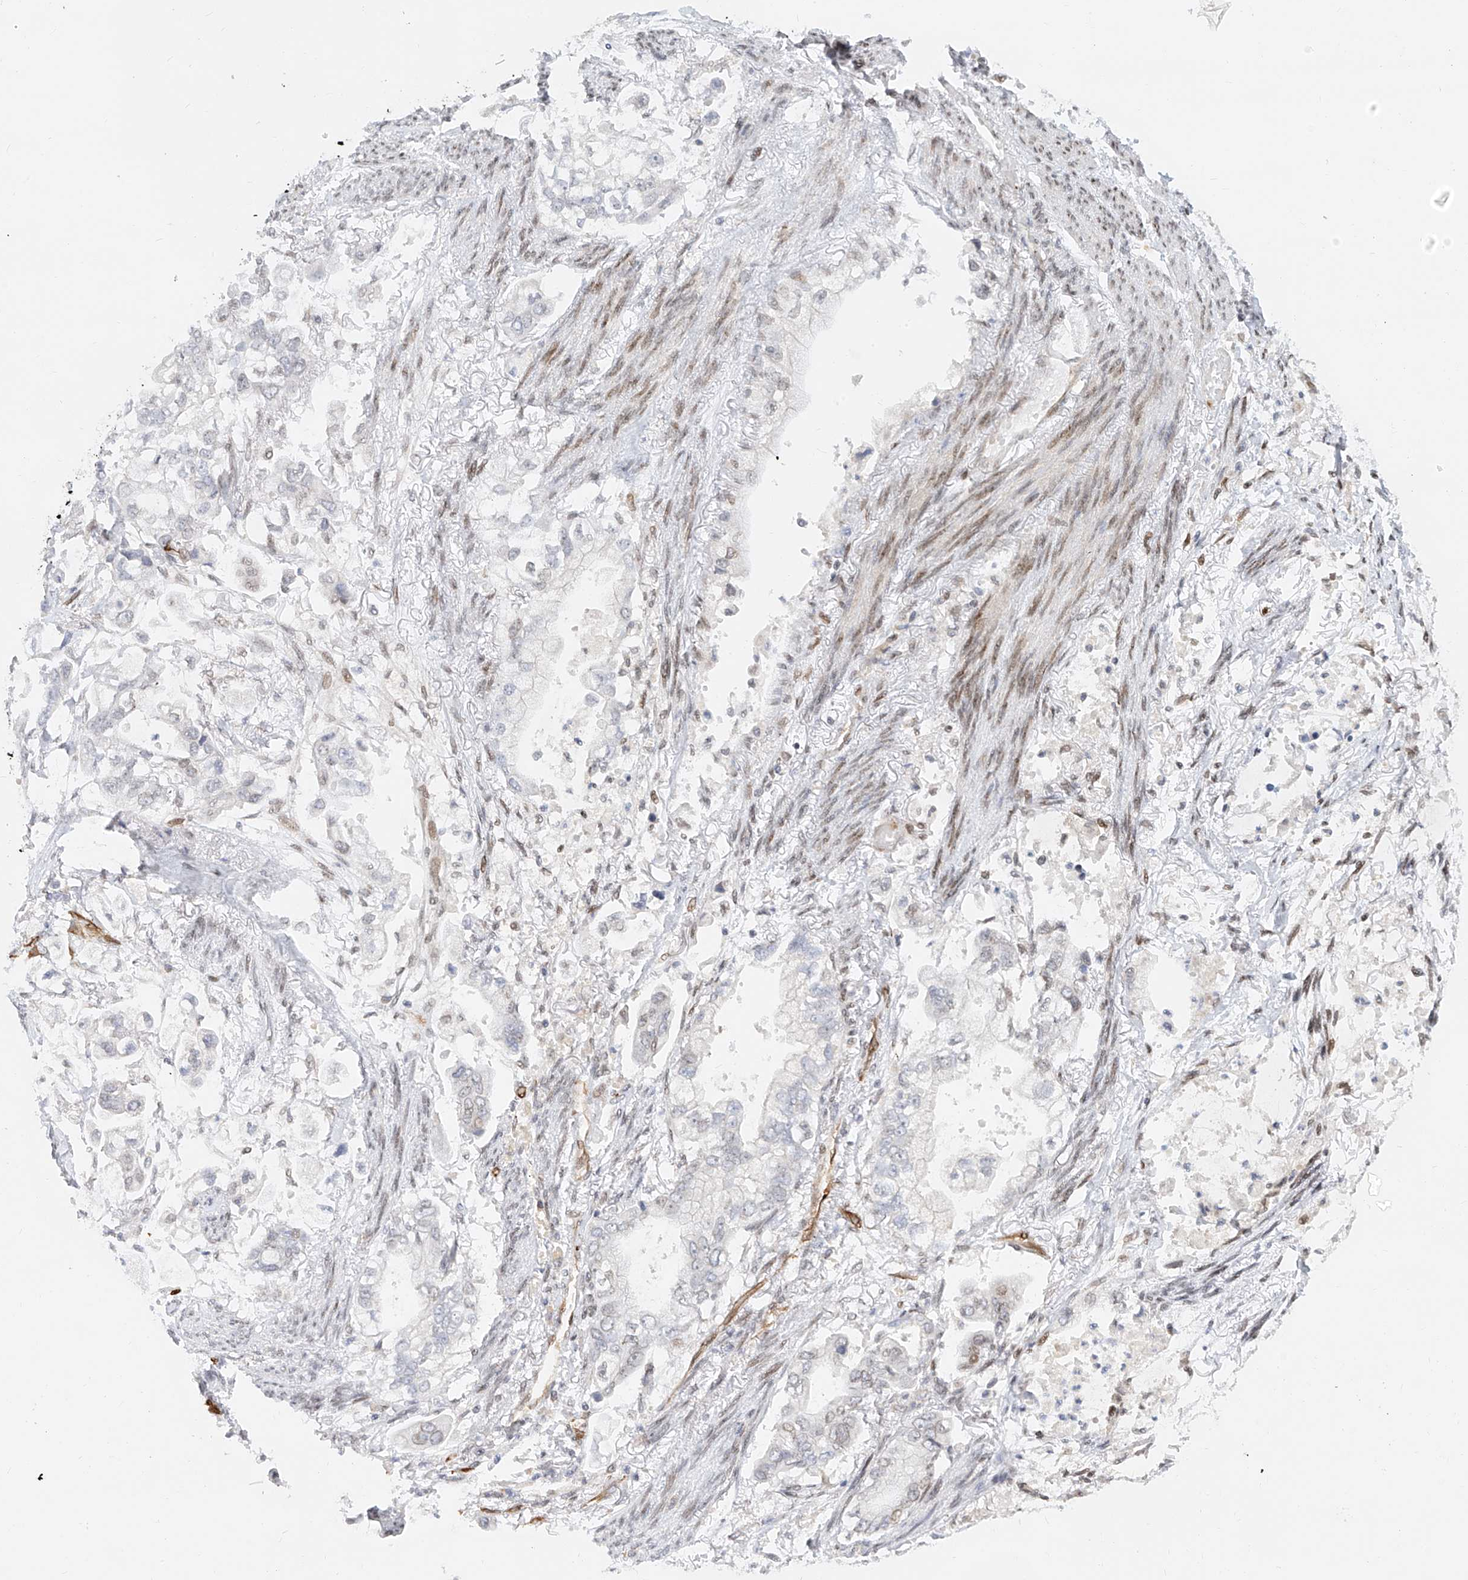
{"staining": {"intensity": "negative", "quantity": "none", "location": "none"}, "tissue": "stomach cancer", "cell_type": "Tumor cells", "image_type": "cancer", "snomed": [{"axis": "morphology", "description": "Adenocarcinoma, NOS"}, {"axis": "topography", "description": "Stomach"}], "caption": "Tumor cells show no significant protein expression in adenocarcinoma (stomach).", "gene": "NHSL1", "patient": {"sex": "male", "age": 62}}